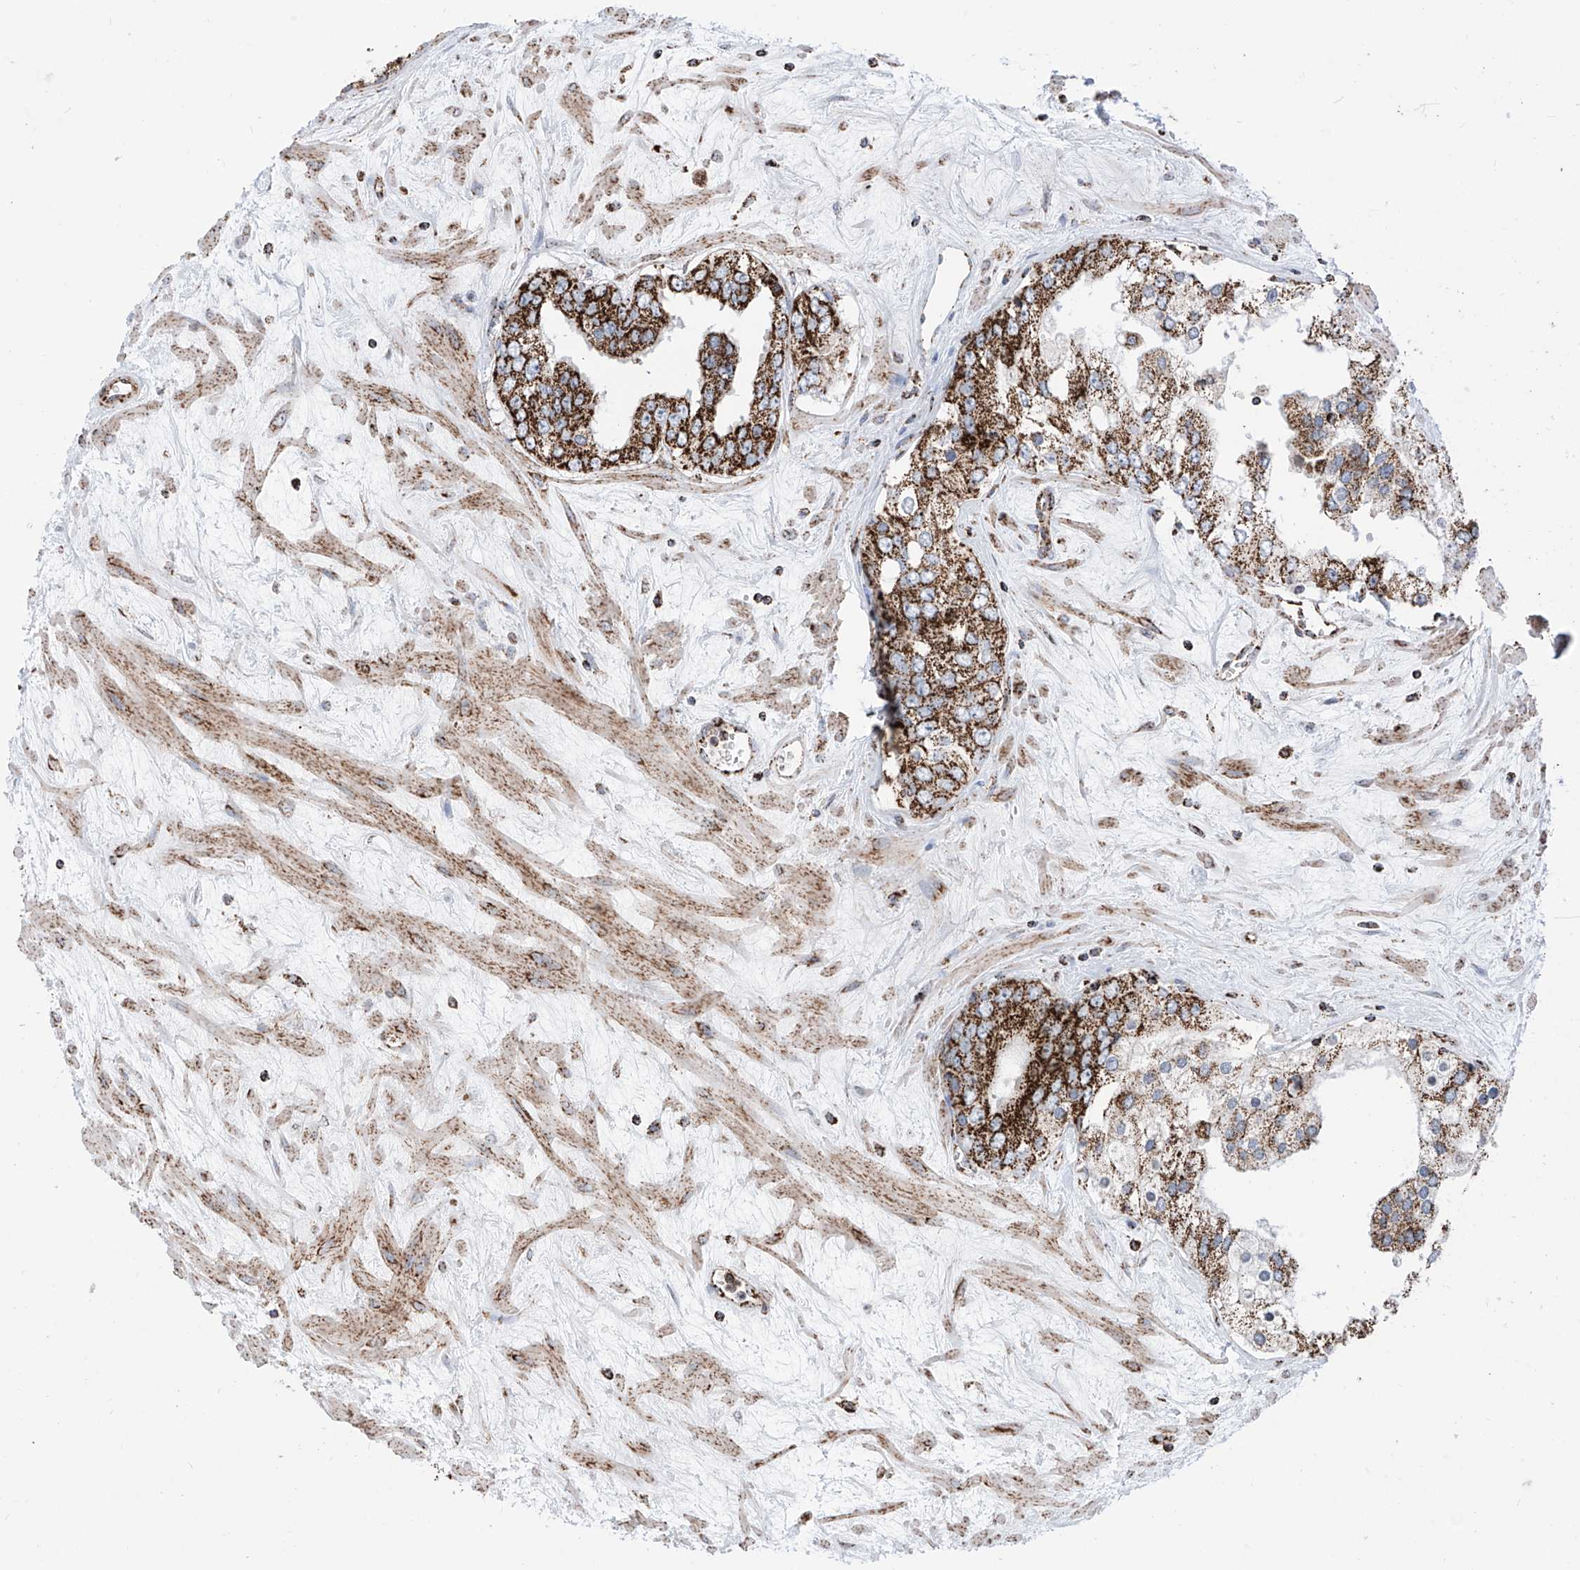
{"staining": {"intensity": "strong", "quantity": ">75%", "location": "cytoplasmic/membranous"}, "tissue": "prostate cancer", "cell_type": "Tumor cells", "image_type": "cancer", "snomed": [{"axis": "morphology", "description": "Adenocarcinoma, High grade"}, {"axis": "topography", "description": "Prostate"}], "caption": "A photomicrograph showing strong cytoplasmic/membranous staining in approximately >75% of tumor cells in prostate cancer, as visualized by brown immunohistochemical staining.", "gene": "COX5B", "patient": {"sex": "male", "age": 66}}